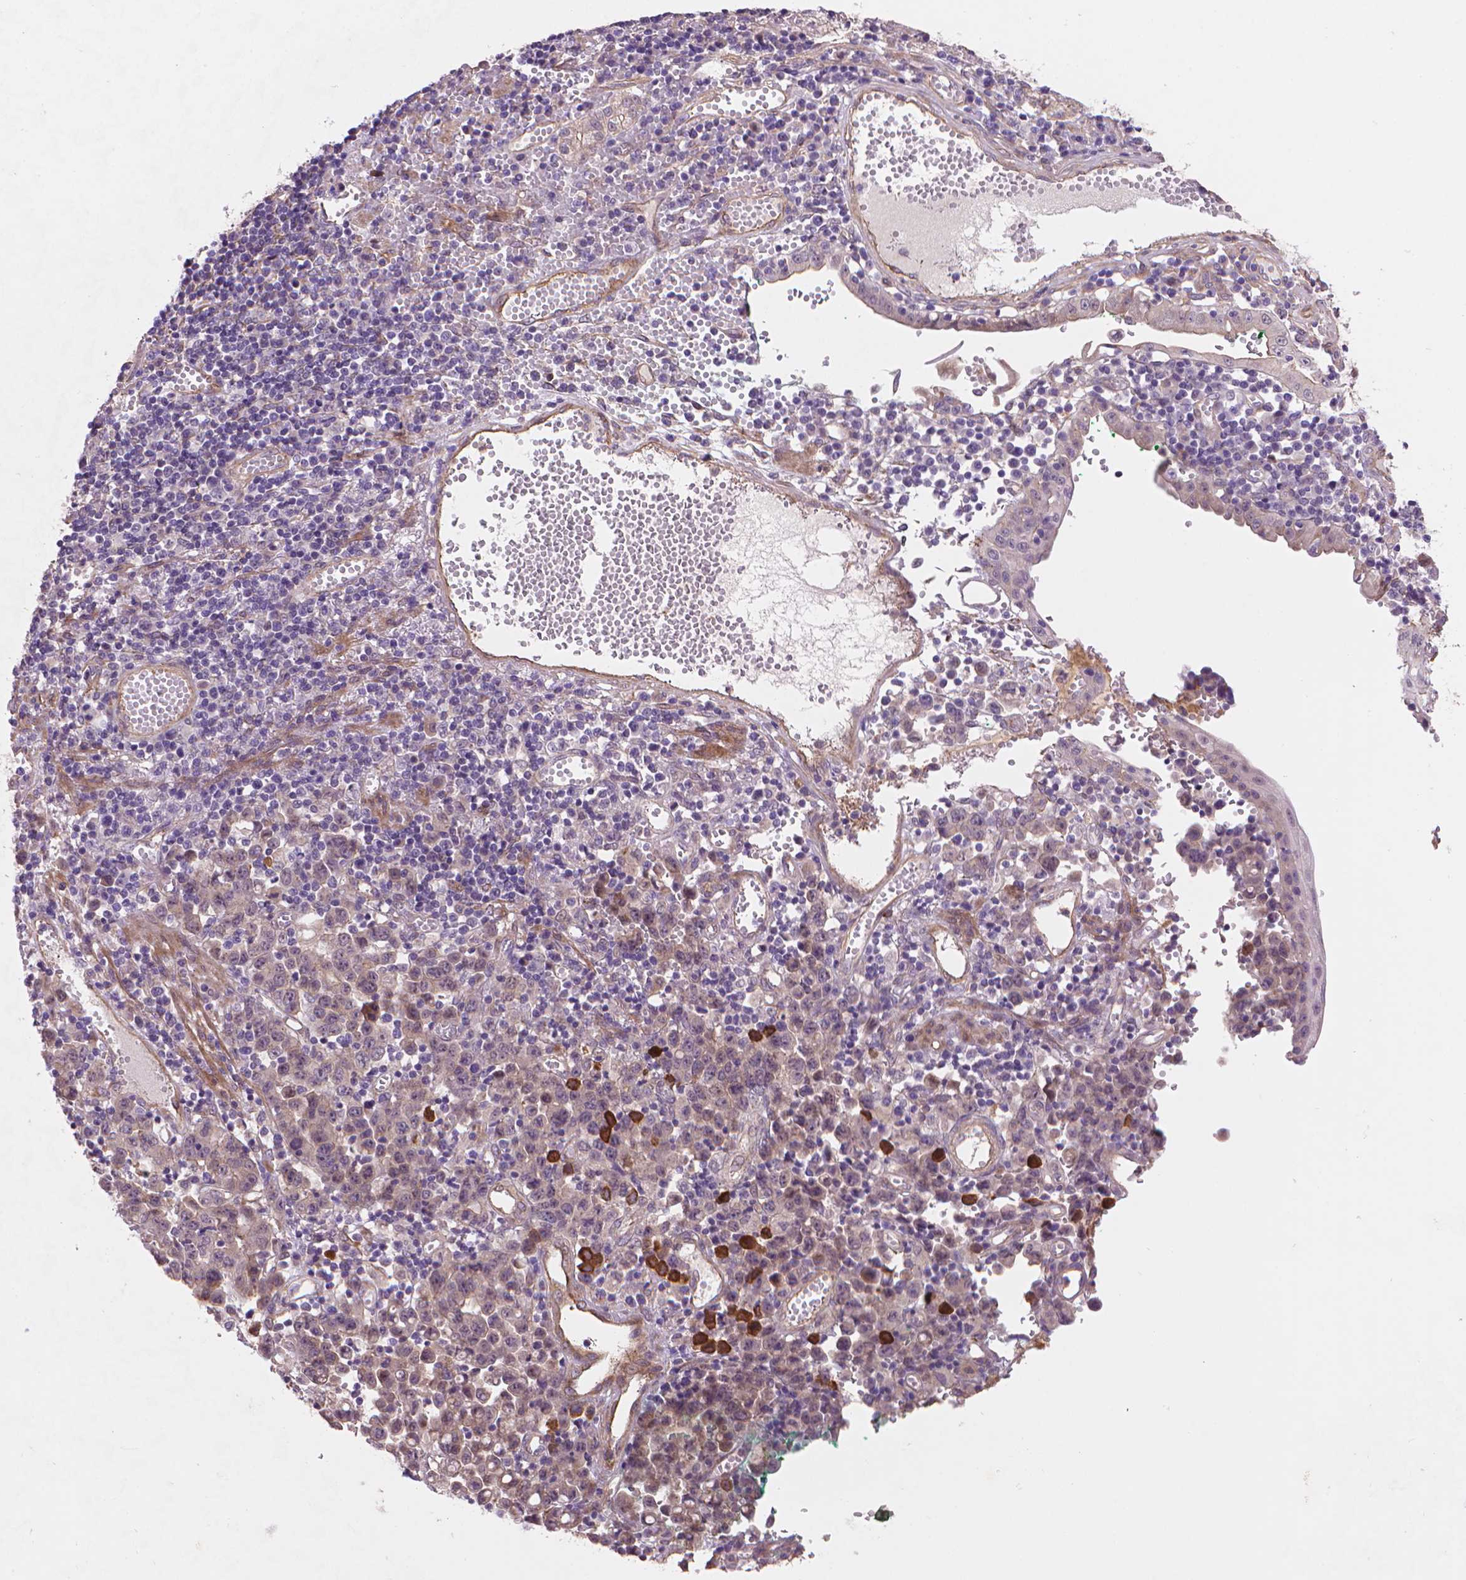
{"staining": {"intensity": "negative", "quantity": "none", "location": "none"}, "tissue": "stomach cancer", "cell_type": "Tumor cells", "image_type": "cancer", "snomed": [{"axis": "morphology", "description": "Adenocarcinoma, NOS"}, {"axis": "topography", "description": "Stomach, upper"}], "caption": "DAB (3,3'-diaminobenzidine) immunohistochemical staining of human stomach cancer shows no significant staining in tumor cells.", "gene": "AMMECR1", "patient": {"sex": "male", "age": 69}}